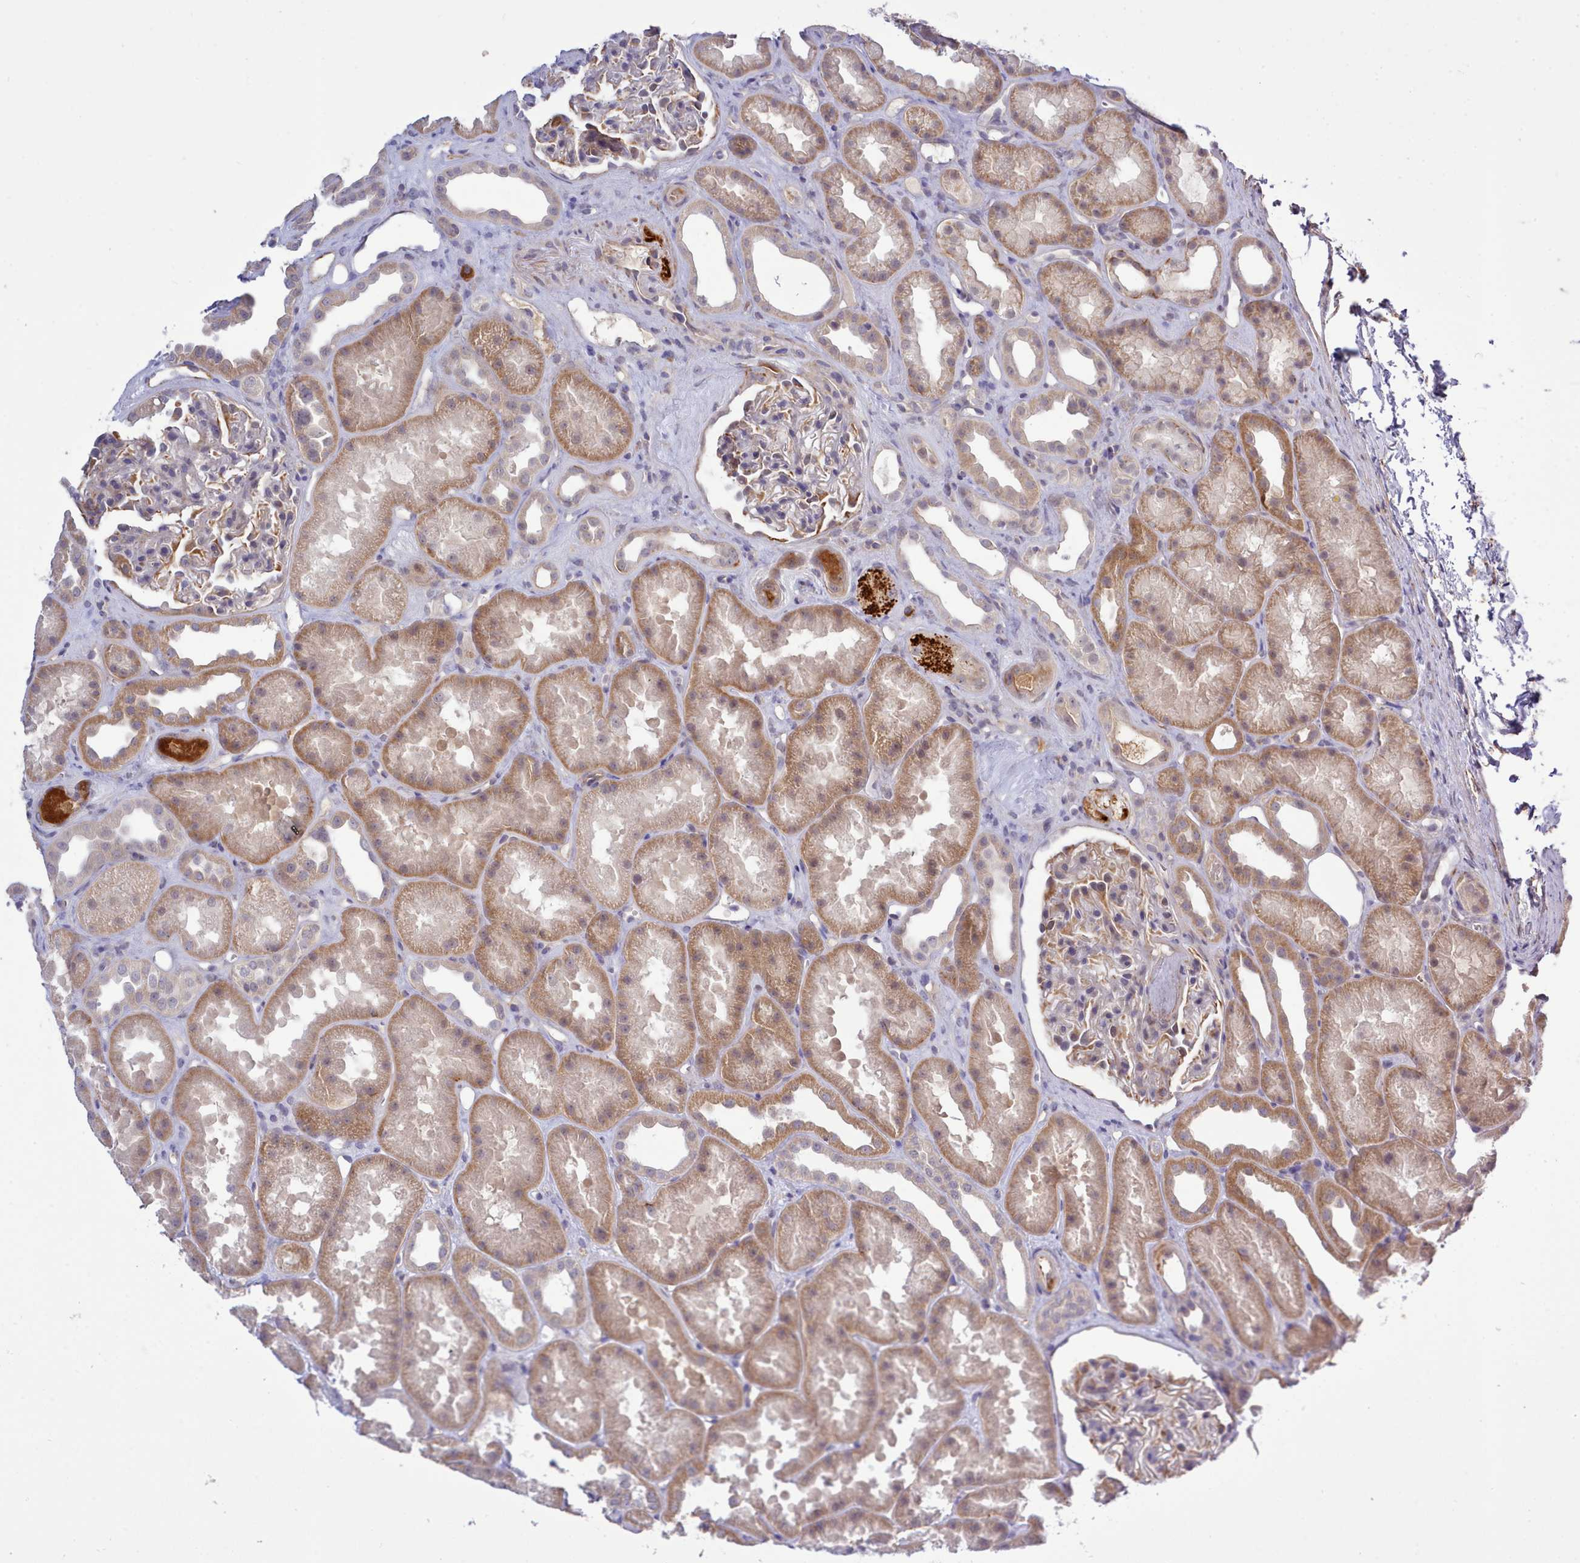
{"staining": {"intensity": "moderate", "quantity": "<25%", "location": "cytoplasmic/membranous"}, "tissue": "kidney", "cell_type": "Cells in glomeruli", "image_type": "normal", "snomed": [{"axis": "morphology", "description": "Normal tissue, NOS"}, {"axis": "topography", "description": "Kidney"}], "caption": "Protein staining of unremarkable kidney exhibits moderate cytoplasmic/membranous staining in approximately <25% of cells in glomeruli.", "gene": "ZC3H13", "patient": {"sex": "male", "age": 61}}